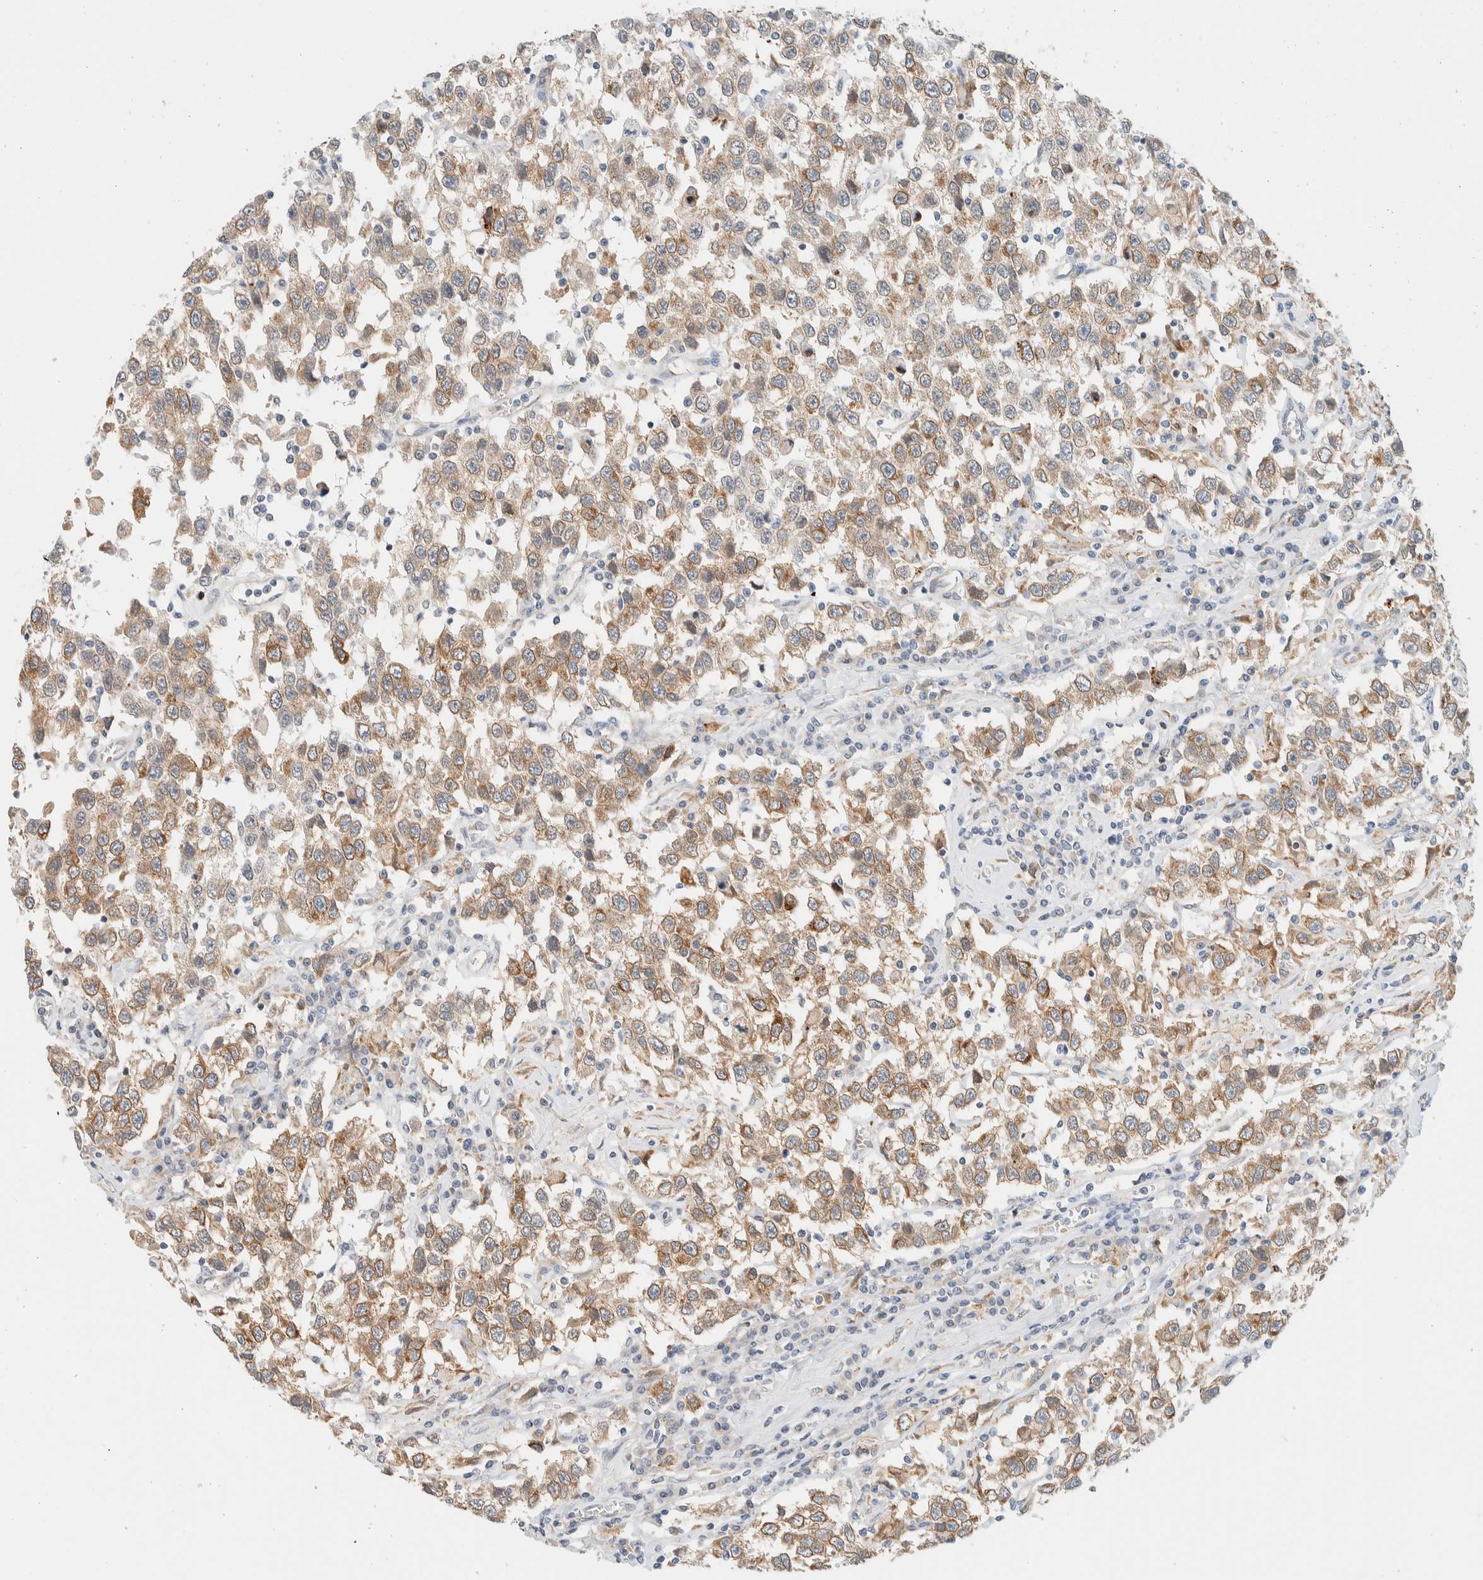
{"staining": {"intensity": "moderate", "quantity": ">75%", "location": "cytoplasmic/membranous"}, "tissue": "testis cancer", "cell_type": "Tumor cells", "image_type": "cancer", "snomed": [{"axis": "morphology", "description": "Seminoma, NOS"}, {"axis": "topography", "description": "Testis"}], "caption": "This is a micrograph of IHC staining of seminoma (testis), which shows moderate staining in the cytoplasmic/membranous of tumor cells.", "gene": "SUMF2", "patient": {"sex": "male", "age": 41}}